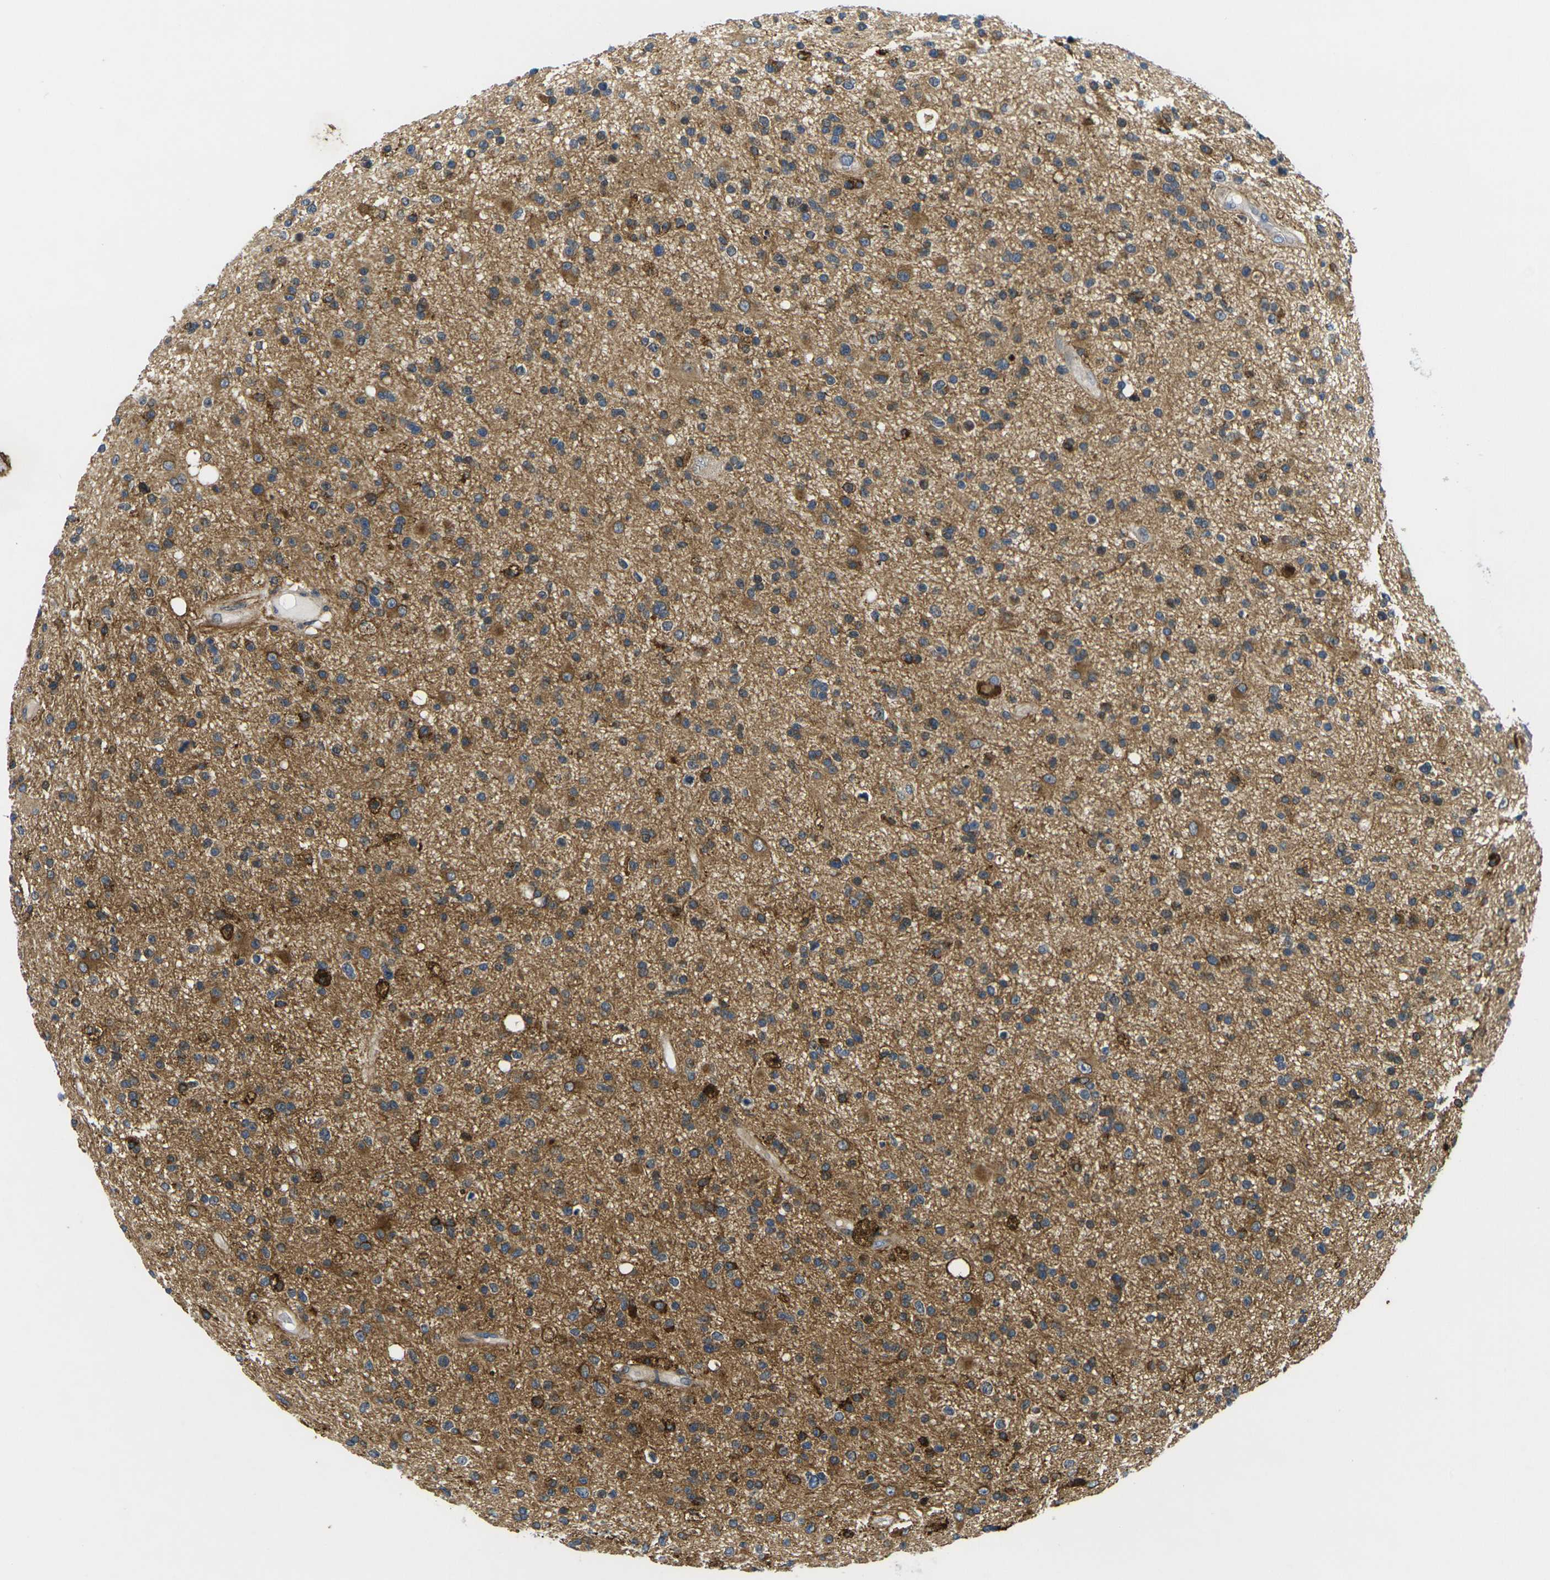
{"staining": {"intensity": "strong", "quantity": "25%-75%", "location": "cytoplasmic/membranous"}, "tissue": "glioma", "cell_type": "Tumor cells", "image_type": "cancer", "snomed": [{"axis": "morphology", "description": "Glioma, malignant, High grade"}, {"axis": "topography", "description": "Brain"}], "caption": "Human glioma stained with a protein marker exhibits strong staining in tumor cells.", "gene": "ROBO2", "patient": {"sex": "male", "age": 33}}